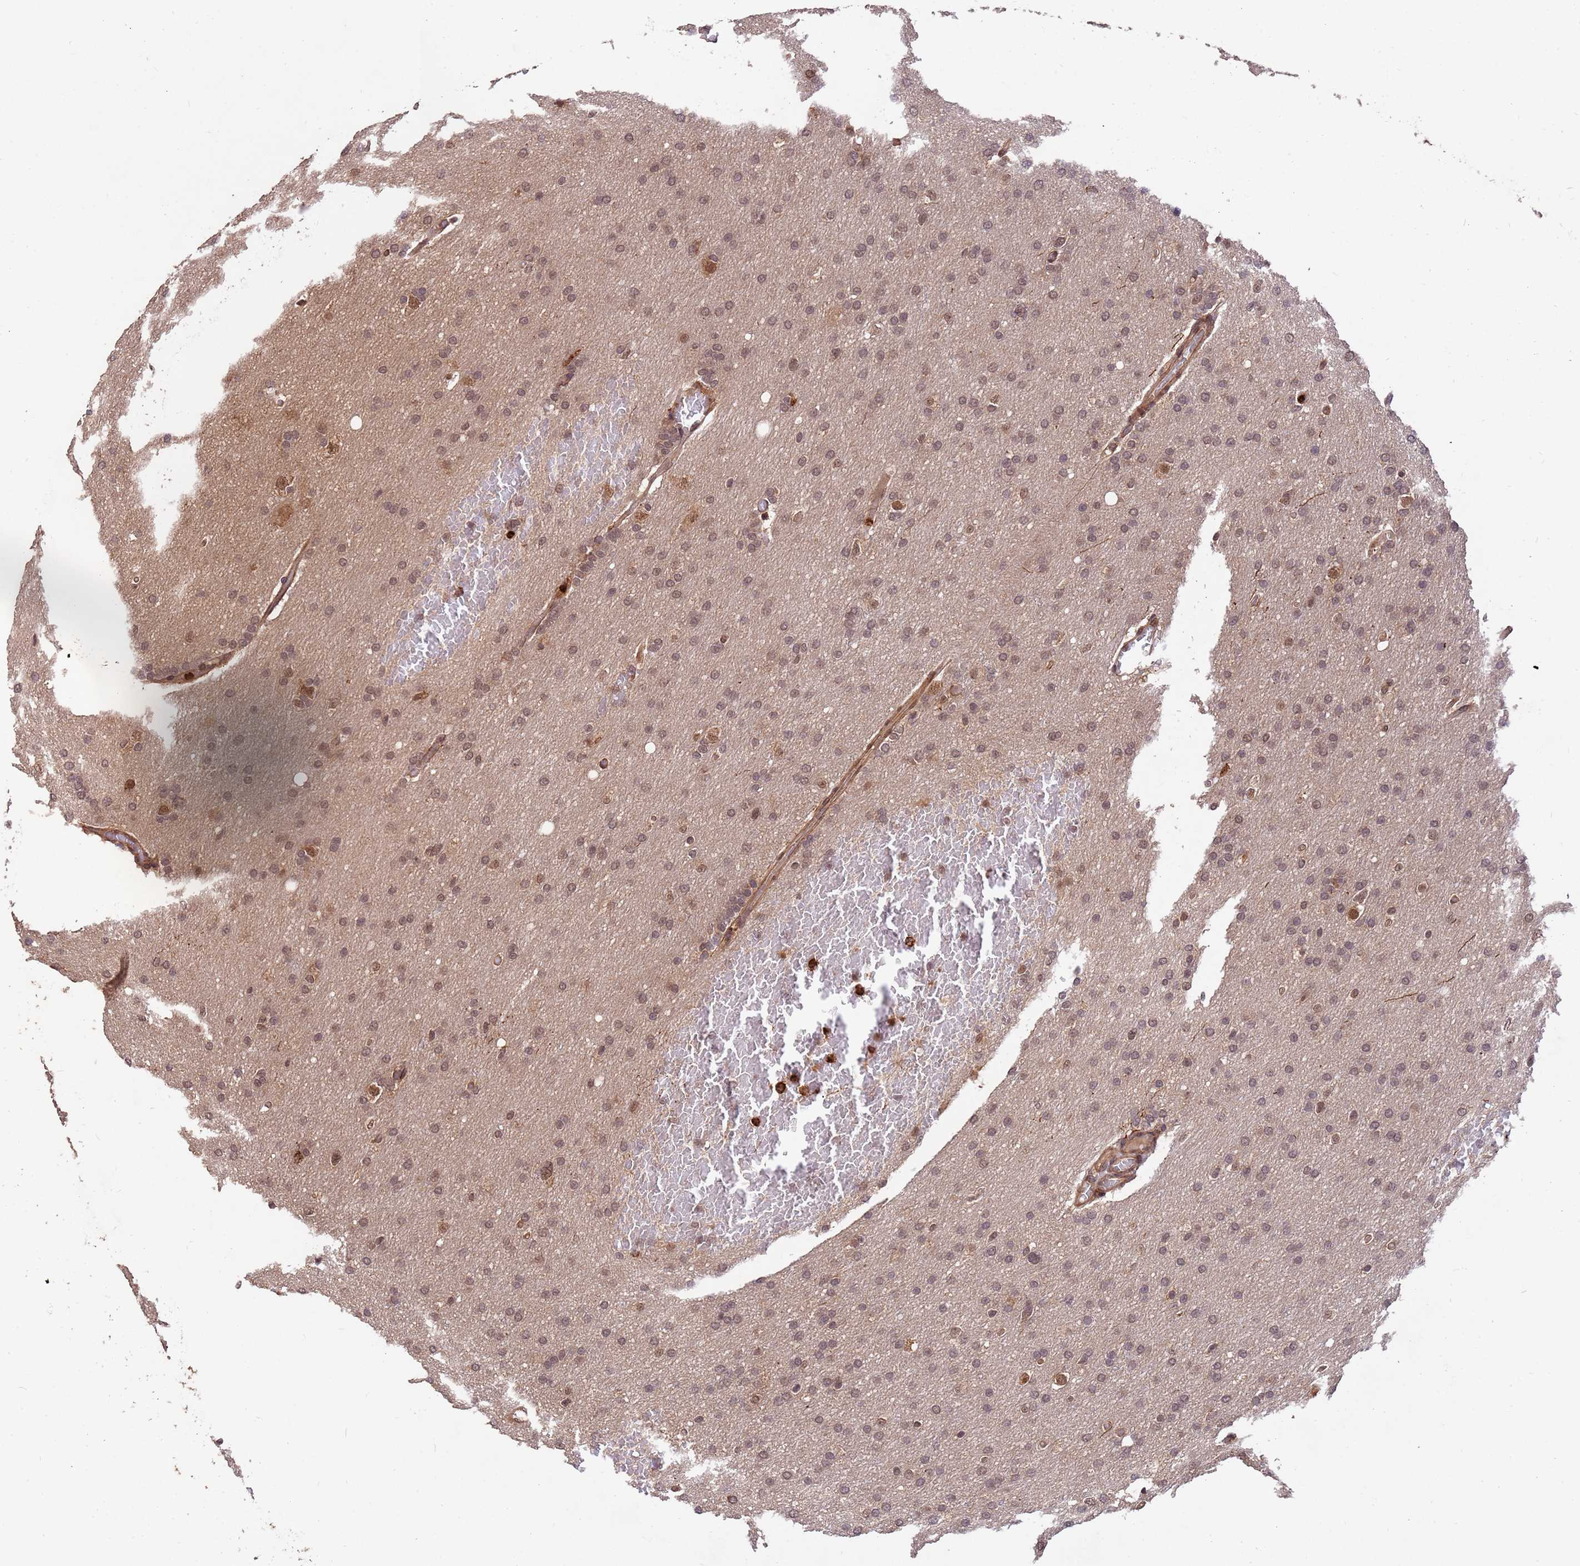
{"staining": {"intensity": "weak", "quantity": ">75%", "location": "nuclear"}, "tissue": "glioma", "cell_type": "Tumor cells", "image_type": "cancer", "snomed": [{"axis": "morphology", "description": "Glioma, malignant, High grade"}, {"axis": "topography", "description": "Cerebral cortex"}], "caption": "Approximately >75% of tumor cells in malignant high-grade glioma reveal weak nuclear protein expression as visualized by brown immunohistochemical staining.", "gene": "ZNF619", "patient": {"sex": "female", "age": 36}}